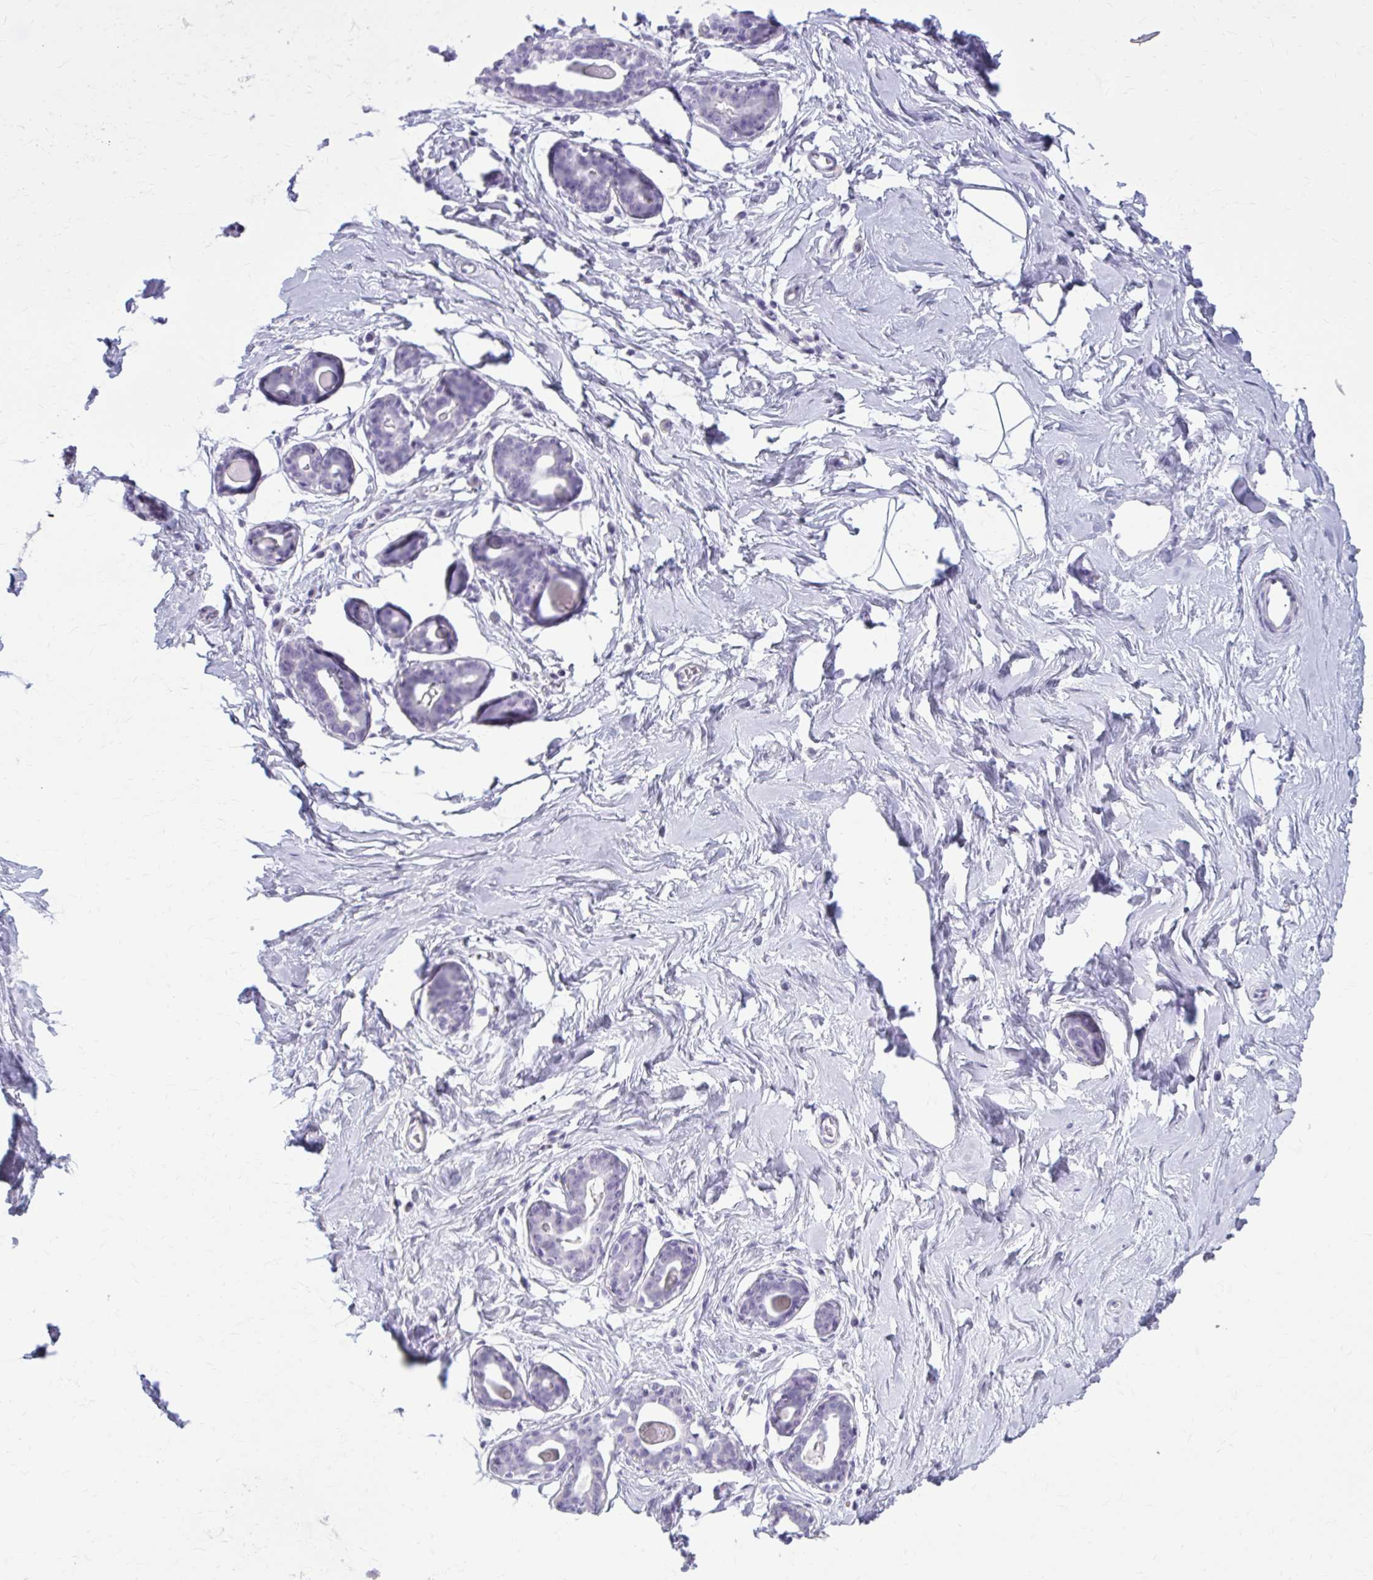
{"staining": {"intensity": "negative", "quantity": "none", "location": "none"}, "tissue": "breast", "cell_type": "Adipocytes", "image_type": "normal", "snomed": [{"axis": "morphology", "description": "Normal tissue, NOS"}, {"axis": "topography", "description": "Breast"}], "caption": "Immunohistochemistry (IHC) photomicrograph of unremarkable breast stained for a protein (brown), which shows no expression in adipocytes. Nuclei are stained in blue.", "gene": "OR4B1", "patient": {"sex": "female", "age": 45}}